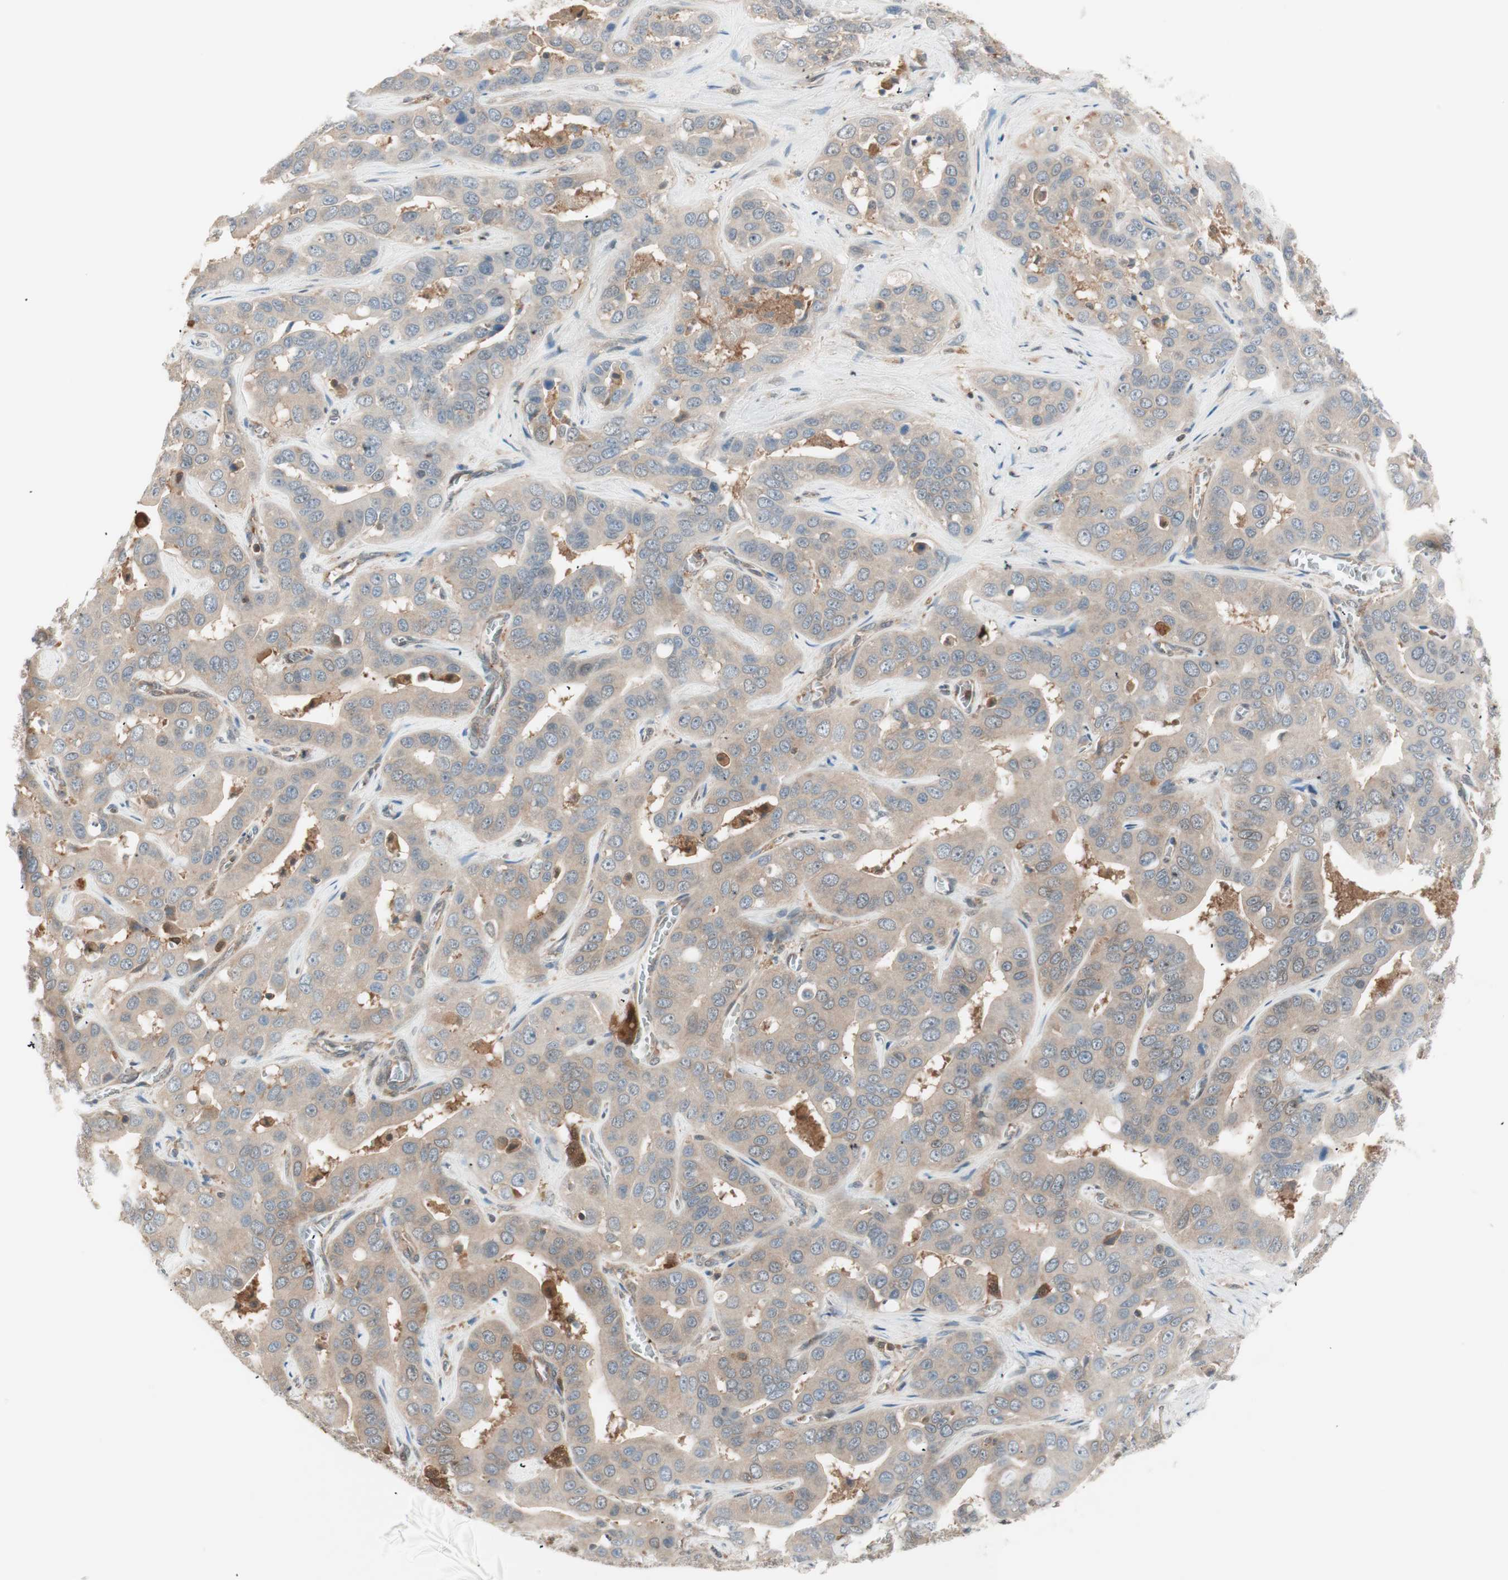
{"staining": {"intensity": "moderate", "quantity": ">75%", "location": "cytoplasmic/membranous"}, "tissue": "liver cancer", "cell_type": "Tumor cells", "image_type": "cancer", "snomed": [{"axis": "morphology", "description": "Cholangiocarcinoma"}, {"axis": "topography", "description": "Liver"}], "caption": "Immunohistochemistry photomicrograph of human liver cancer (cholangiocarcinoma) stained for a protein (brown), which exhibits medium levels of moderate cytoplasmic/membranous positivity in about >75% of tumor cells.", "gene": "GALT", "patient": {"sex": "female", "age": 52}}